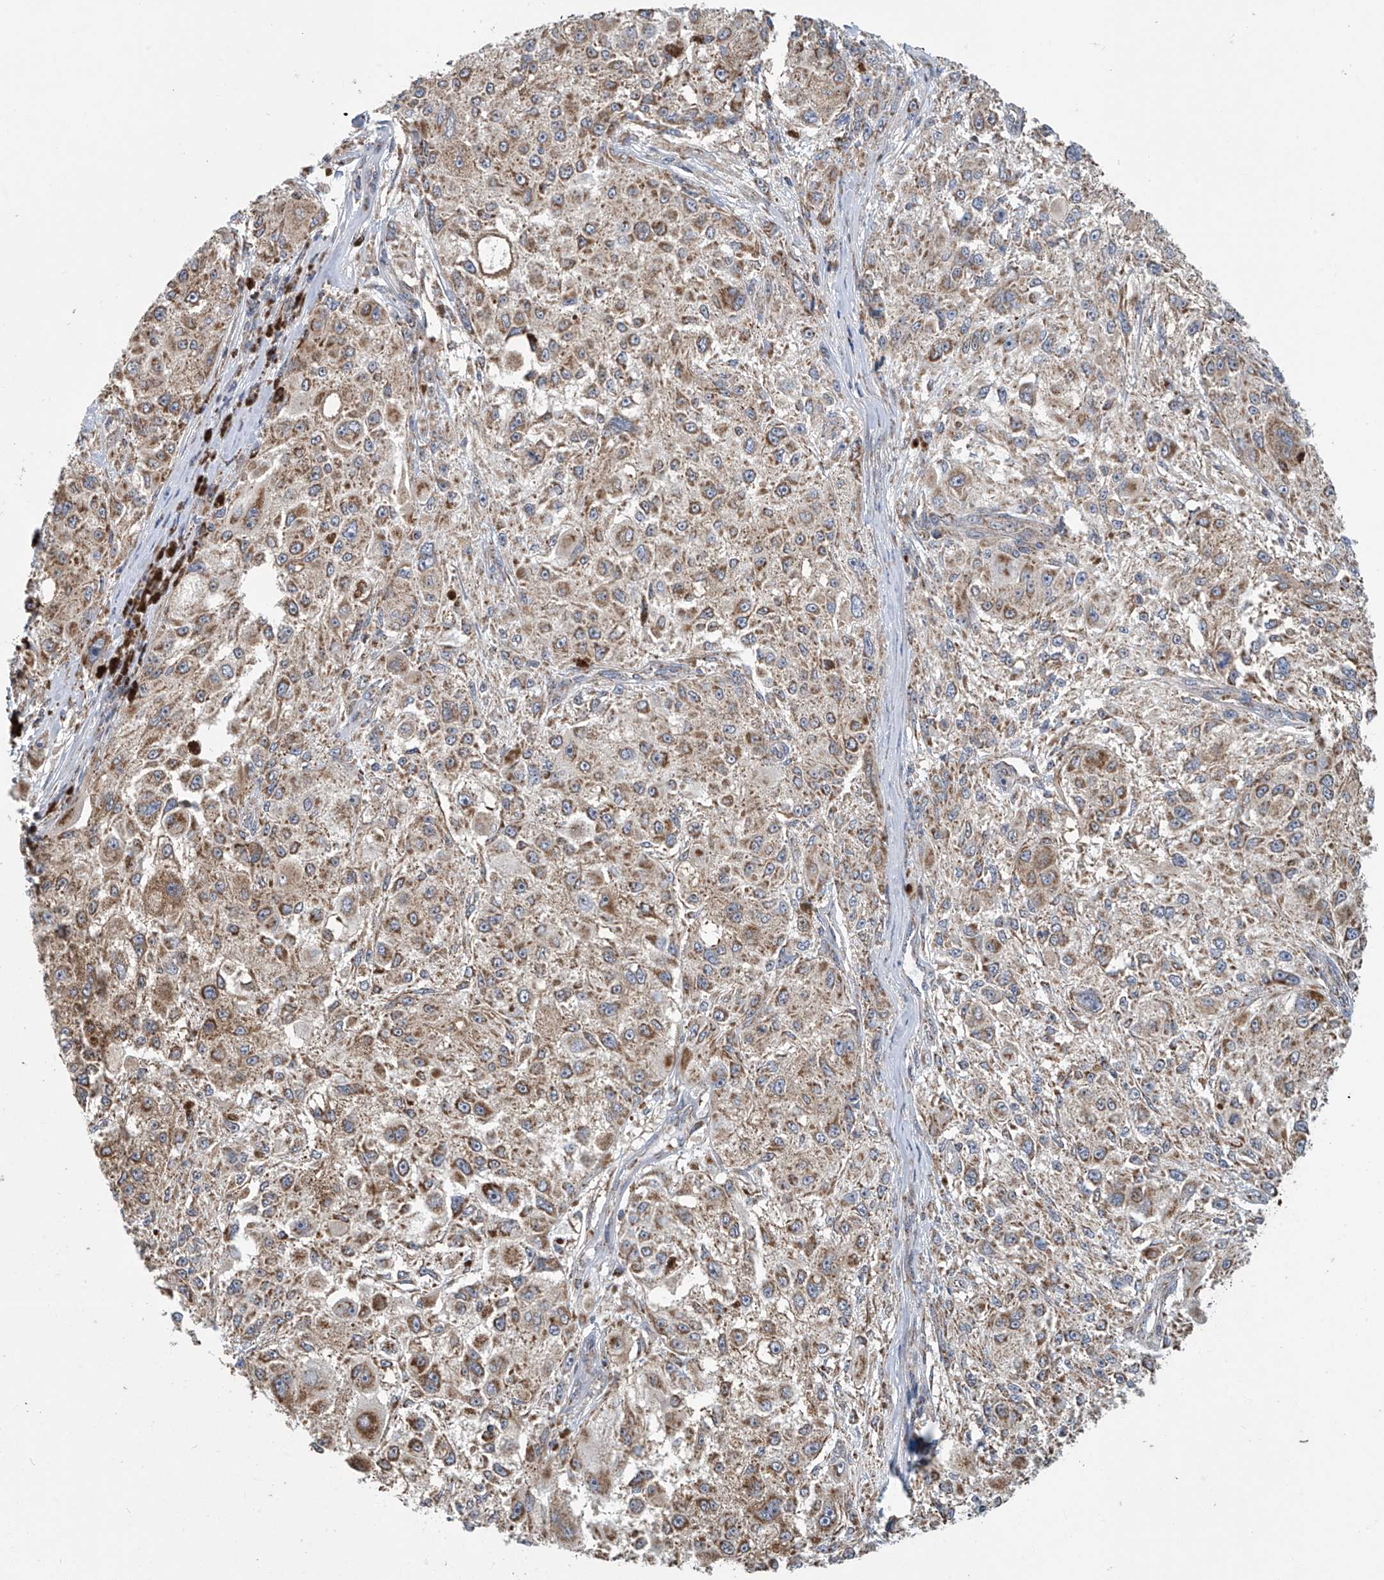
{"staining": {"intensity": "moderate", "quantity": ">75%", "location": "cytoplasmic/membranous"}, "tissue": "melanoma", "cell_type": "Tumor cells", "image_type": "cancer", "snomed": [{"axis": "morphology", "description": "Necrosis, NOS"}, {"axis": "morphology", "description": "Malignant melanoma, NOS"}, {"axis": "topography", "description": "Skin"}], "caption": "The image displays immunohistochemical staining of malignant melanoma. There is moderate cytoplasmic/membranous expression is identified in approximately >75% of tumor cells.", "gene": "COMMD1", "patient": {"sex": "female", "age": 87}}